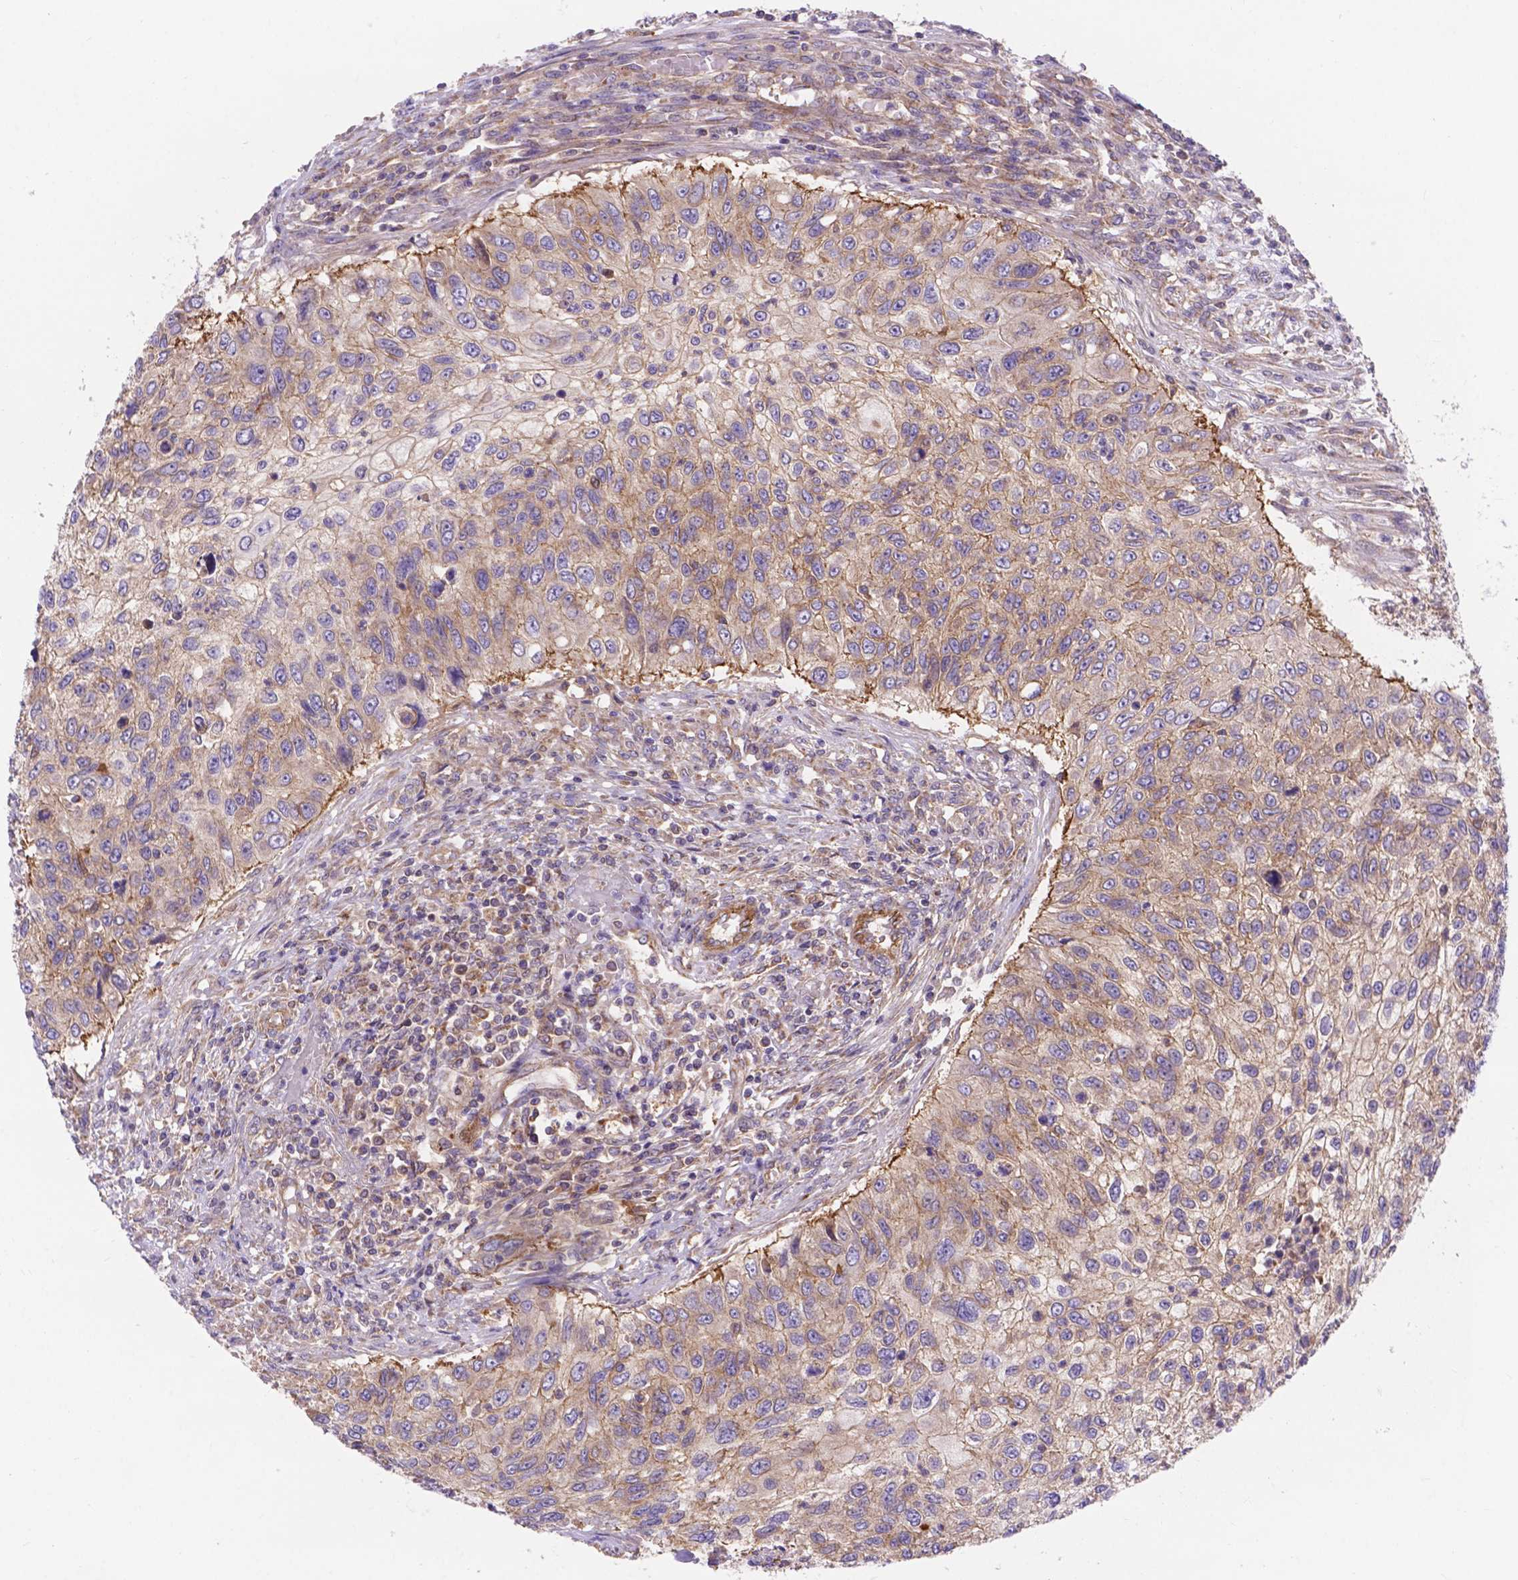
{"staining": {"intensity": "weak", "quantity": "25%-75%", "location": "cytoplasmic/membranous"}, "tissue": "urothelial cancer", "cell_type": "Tumor cells", "image_type": "cancer", "snomed": [{"axis": "morphology", "description": "Urothelial carcinoma, High grade"}, {"axis": "topography", "description": "Urinary bladder"}], "caption": "There is low levels of weak cytoplasmic/membranous expression in tumor cells of urothelial cancer, as demonstrated by immunohistochemical staining (brown color).", "gene": "AK3", "patient": {"sex": "female", "age": 60}}